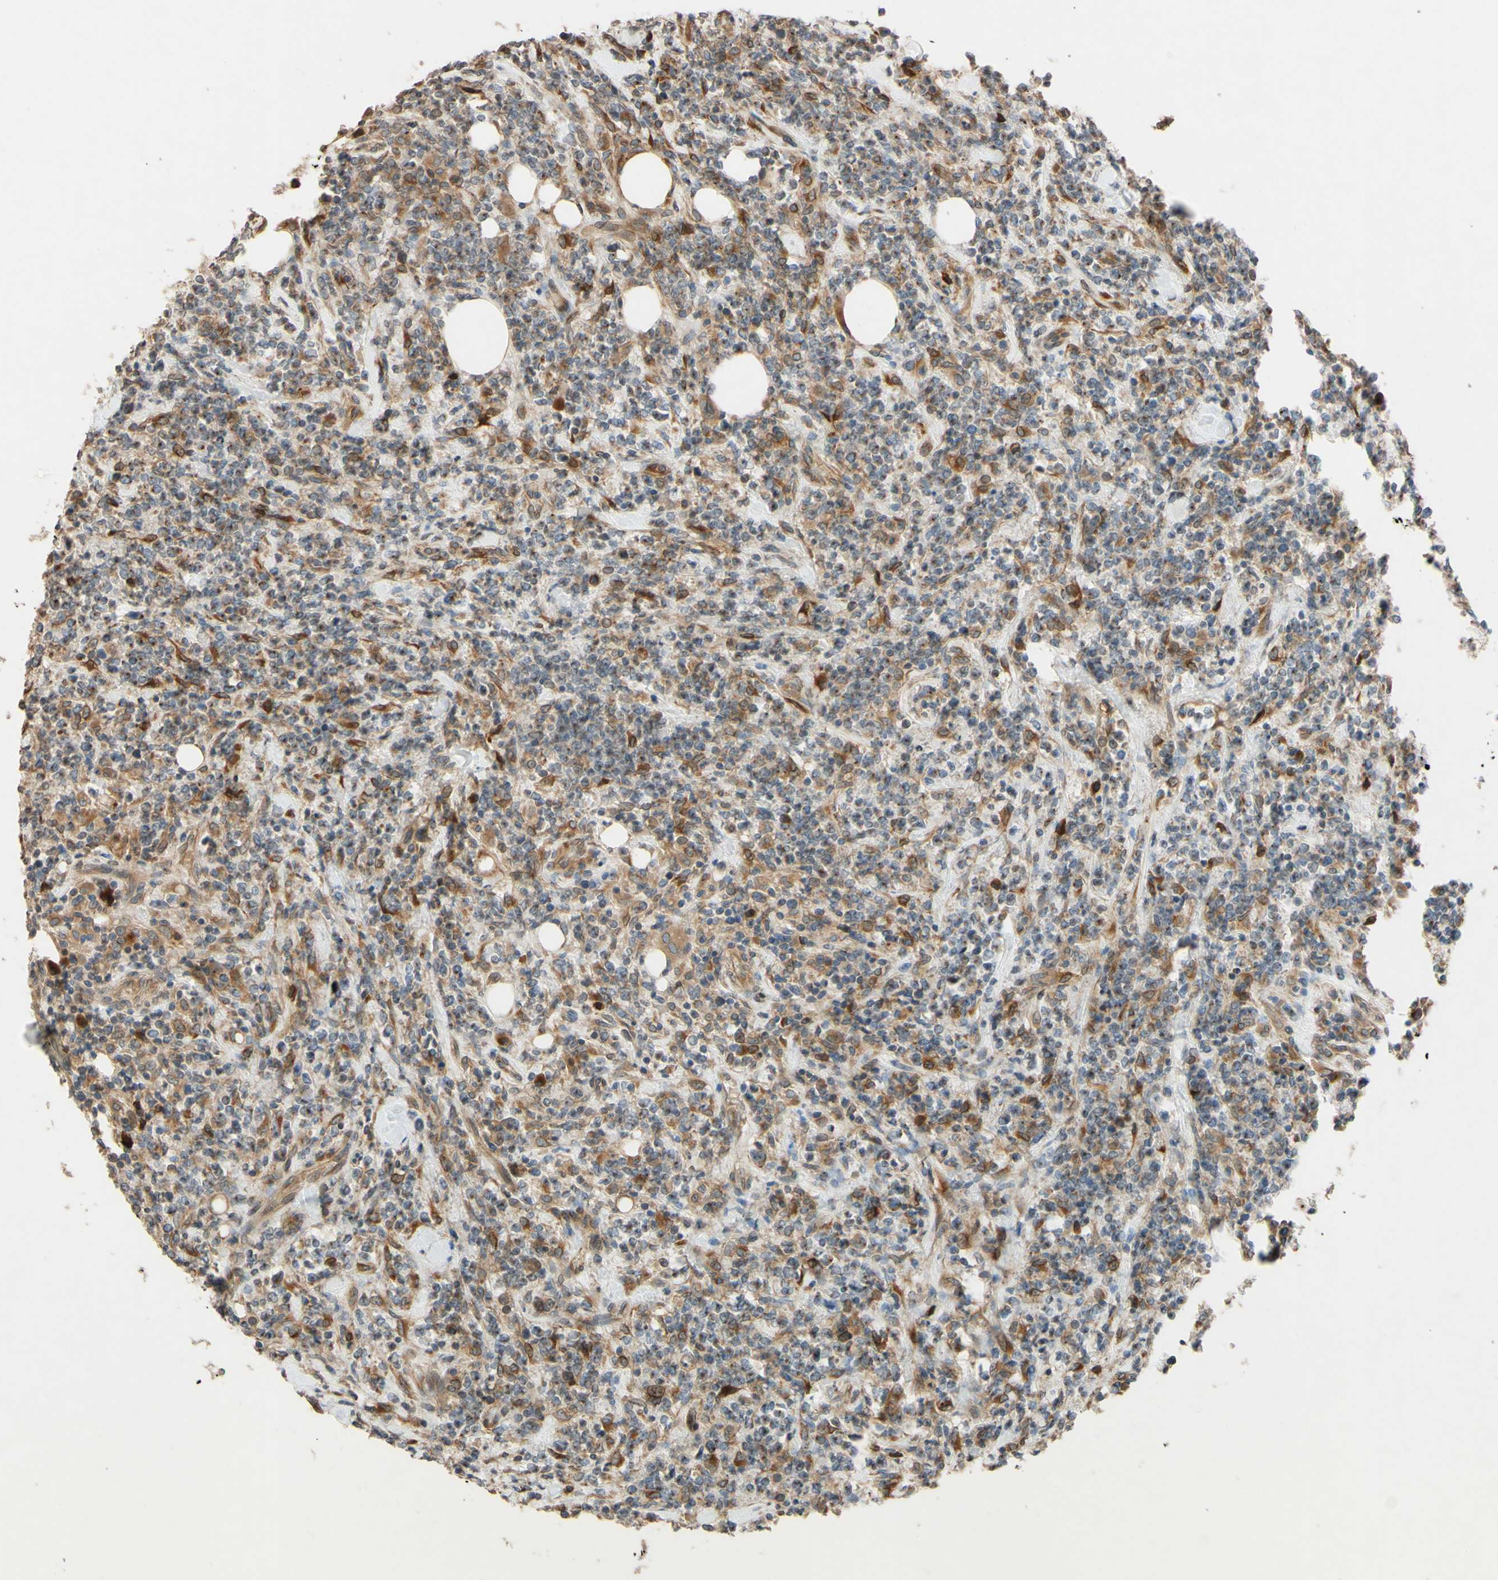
{"staining": {"intensity": "moderate", "quantity": "25%-75%", "location": "cytoplasmic/membranous,nuclear"}, "tissue": "lymphoma", "cell_type": "Tumor cells", "image_type": "cancer", "snomed": [{"axis": "morphology", "description": "Malignant lymphoma, non-Hodgkin's type, High grade"}, {"axis": "topography", "description": "Soft tissue"}], "caption": "Immunohistochemical staining of human malignant lymphoma, non-Hodgkin's type (high-grade) demonstrates medium levels of moderate cytoplasmic/membranous and nuclear protein expression in approximately 25%-75% of tumor cells.", "gene": "PTPRU", "patient": {"sex": "male", "age": 18}}